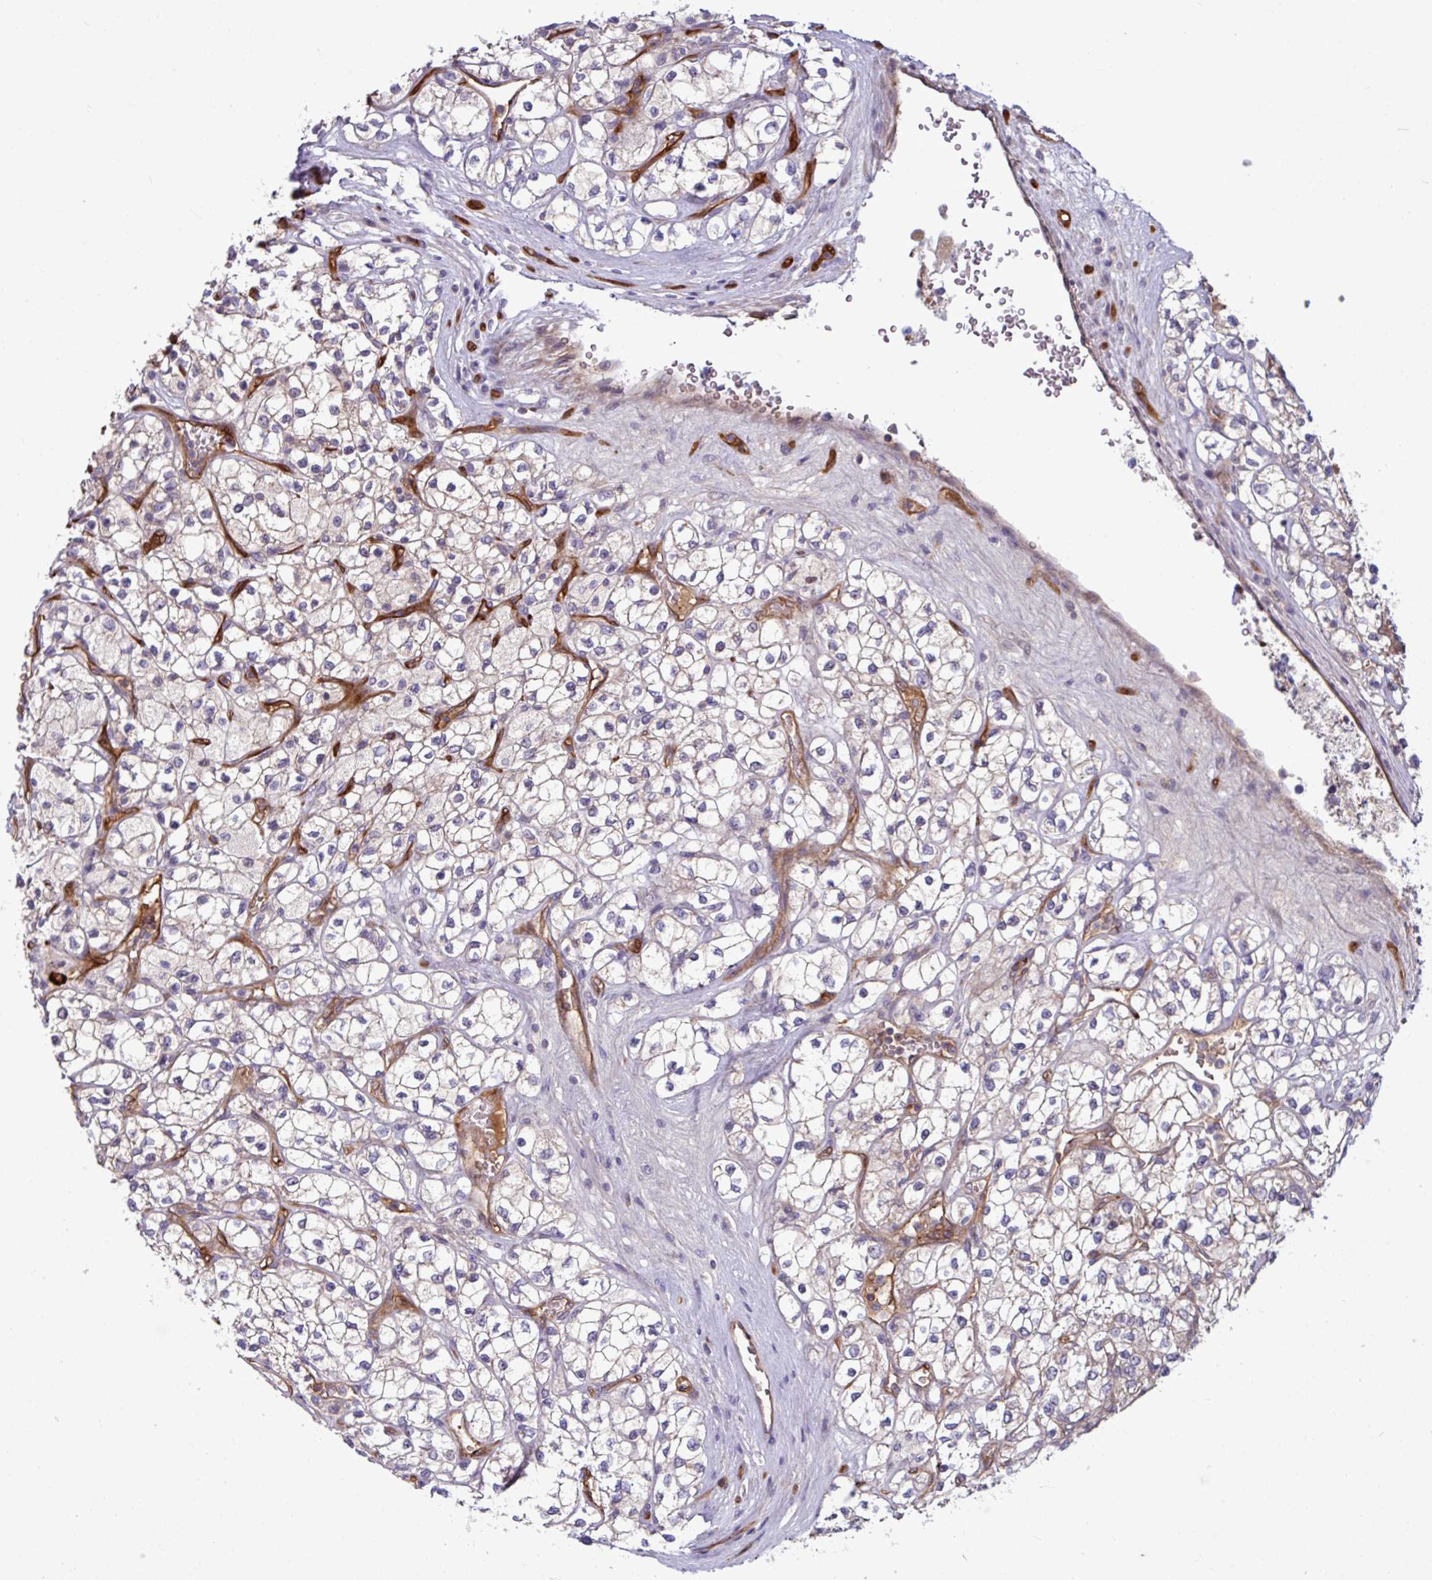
{"staining": {"intensity": "negative", "quantity": "none", "location": "none"}, "tissue": "renal cancer", "cell_type": "Tumor cells", "image_type": "cancer", "snomed": [{"axis": "morphology", "description": "Adenocarcinoma, NOS"}, {"axis": "topography", "description": "Kidney"}], "caption": "High power microscopy micrograph of an immunohistochemistry (IHC) micrograph of renal cancer, revealing no significant positivity in tumor cells.", "gene": "B4GALNT4", "patient": {"sex": "male", "age": 80}}